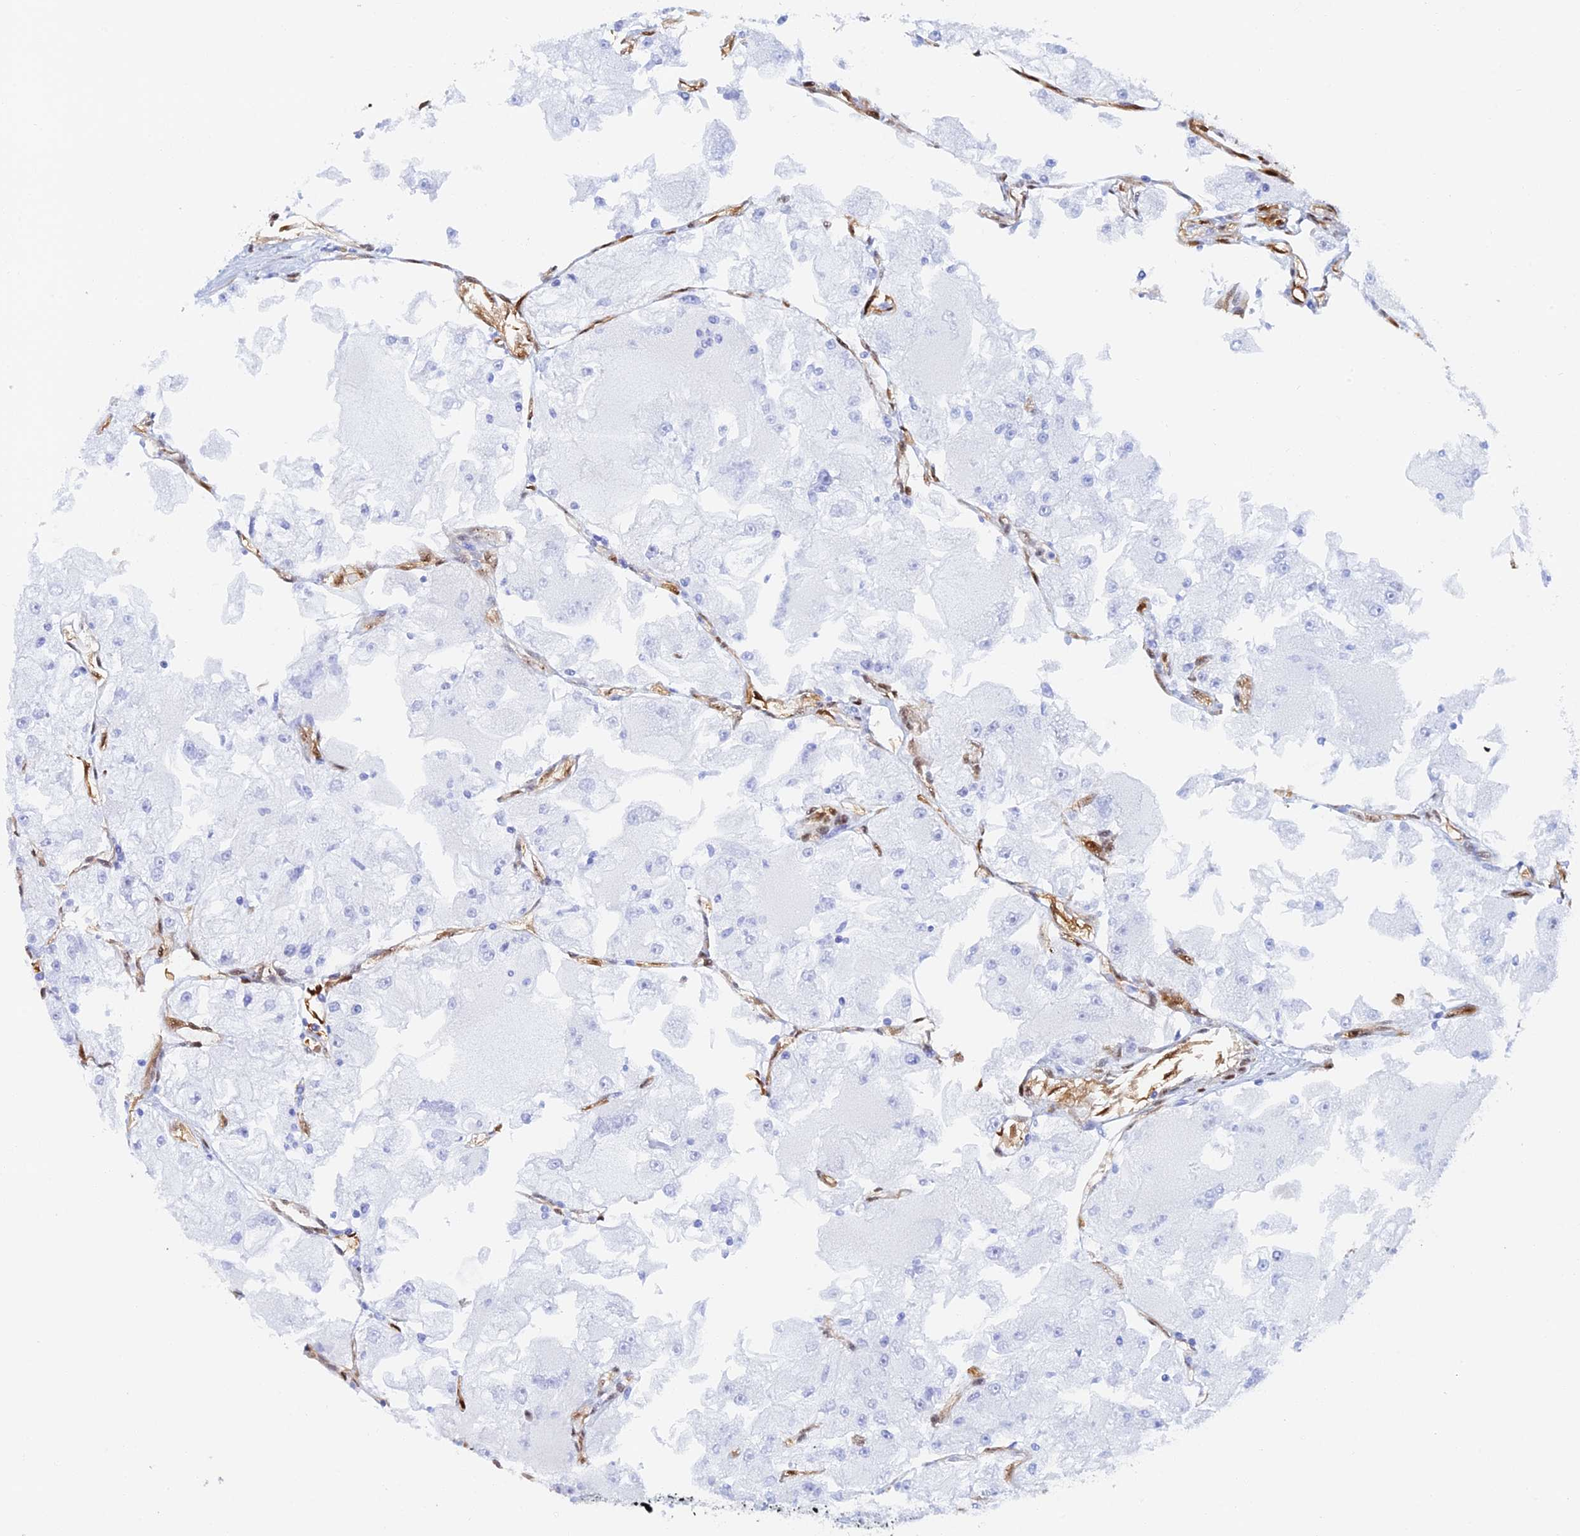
{"staining": {"intensity": "negative", "quantity": "none", "location": "none"}, "tissue": "renal cancer", "cell_type": "Tumor cells", "image_type": "cancer", "snomed": [{"axis": "morphology", "description": "Adenocarcinoma, NOS"}, {"axis": "topography", "description": "Kidney"}], "caption": "IHC micrograph of human renal cancer (adenocarcinoma) stained for a protein (brown), which demonstrates no expression in tumor cells.", "gene": "CRIP2", "patient": {"sex": "female", "age": 72}}